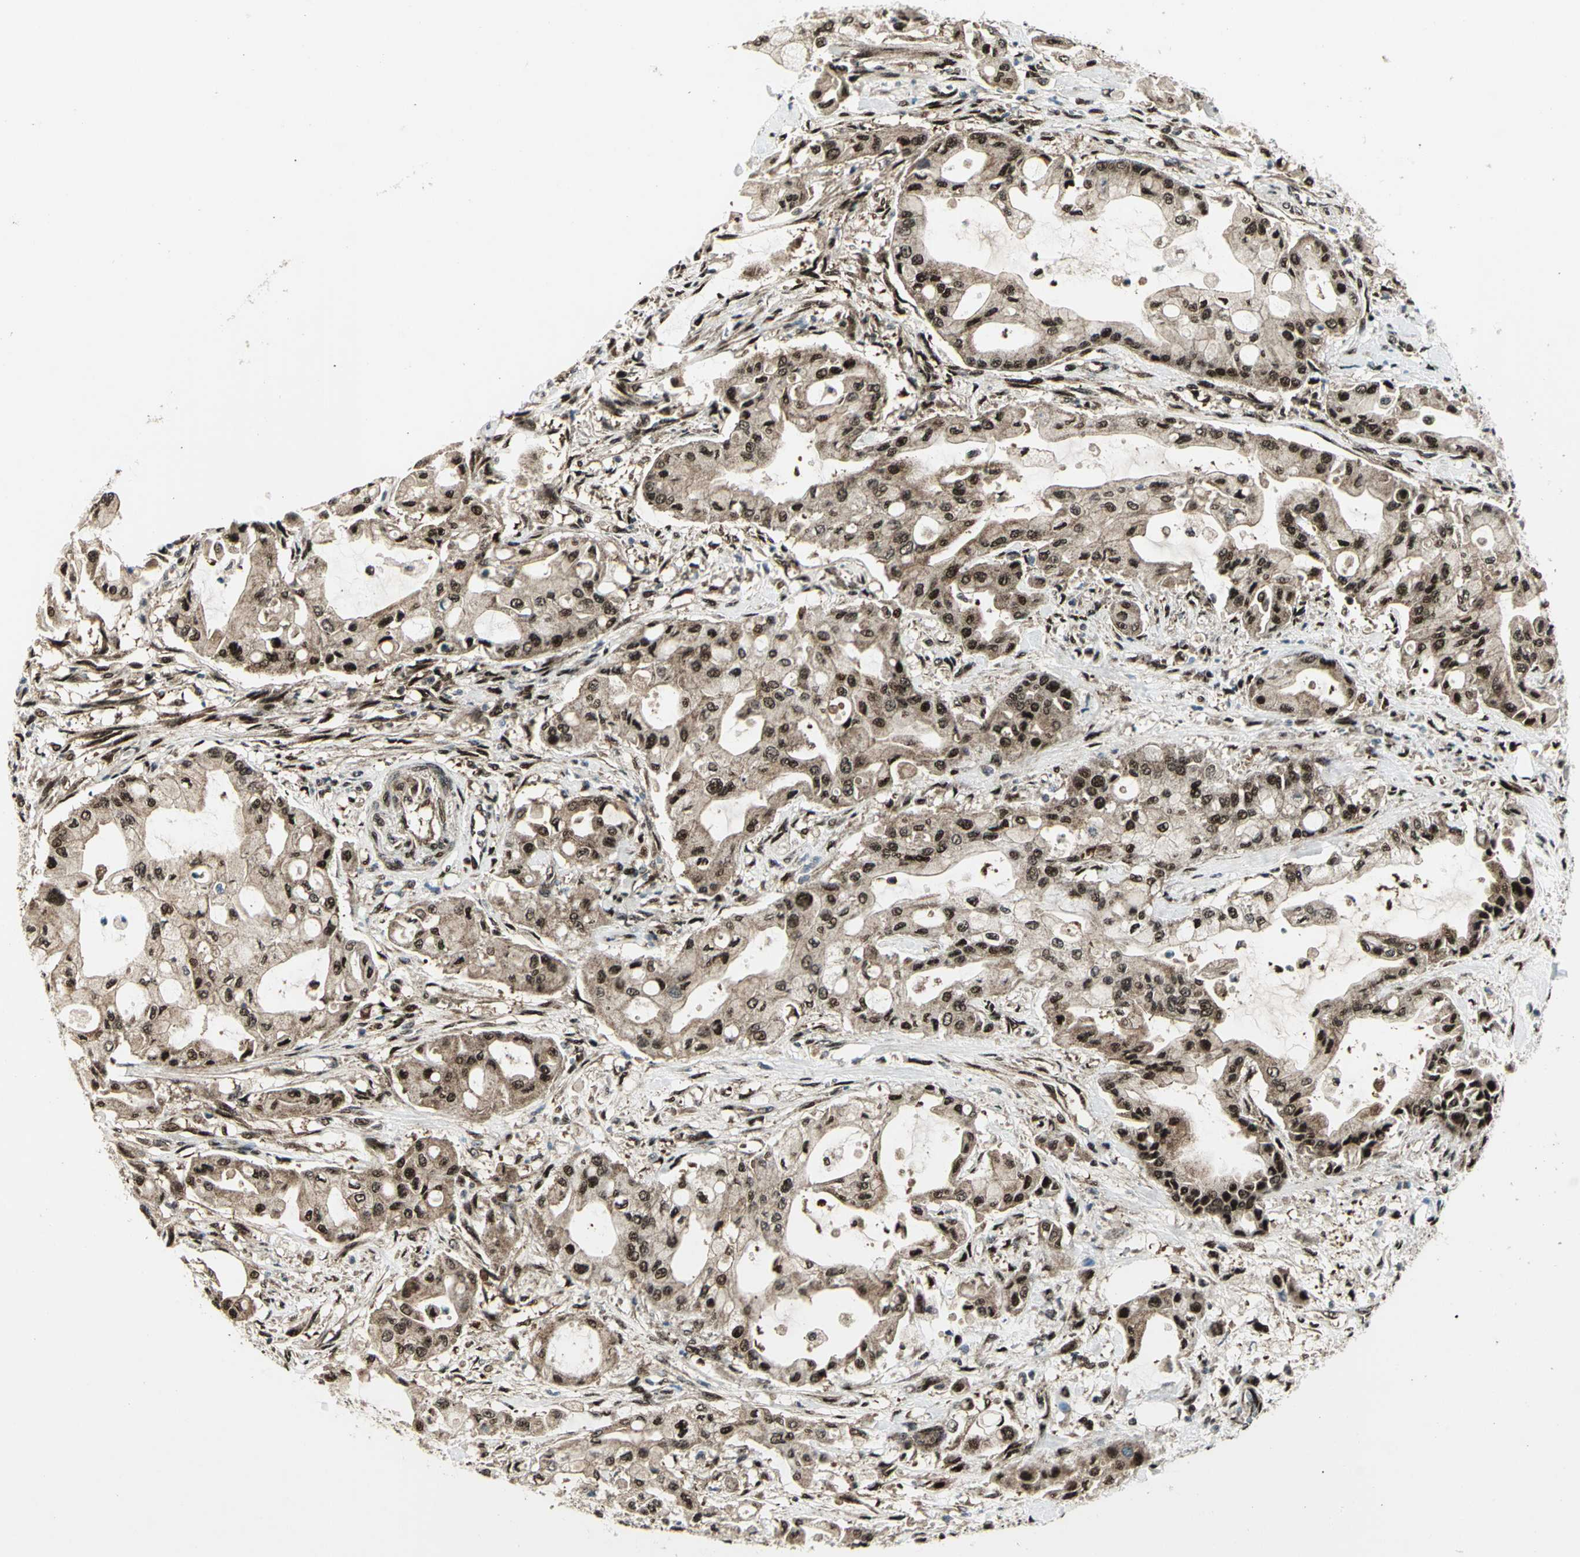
{"staining": {"intensity": "strong", "quantity": ">75%", "location": "cytoplasmic/membranous,nuclear"}, "tissue": "pancreatic cancer", "cell_type": "Tumor cells", "image_type": "cancer", "snomed": [{"axis": "morphology", "description": "Adenocarcinoma, NOS"}, {"axis": "morphology", "description": "Adenocarcinoma, metastatic, NOS"}, {"axis": "topography", "description": "Lymph node"}, {"axis": "topography", "description": "Pancreas"}, {"axis": "topography", "description": "Duodenum"}], "caption": "A histopathology image of pancreatic adenocarcinoma stained for a protein demonstrates strong cytoplasmic/membranous and nuclear brown staining in tumor cells. (DAB IHC with brightfield microscopy, high magnification).", "gene": "COPS5", "patient": {"sex": "female", "age": 64}}